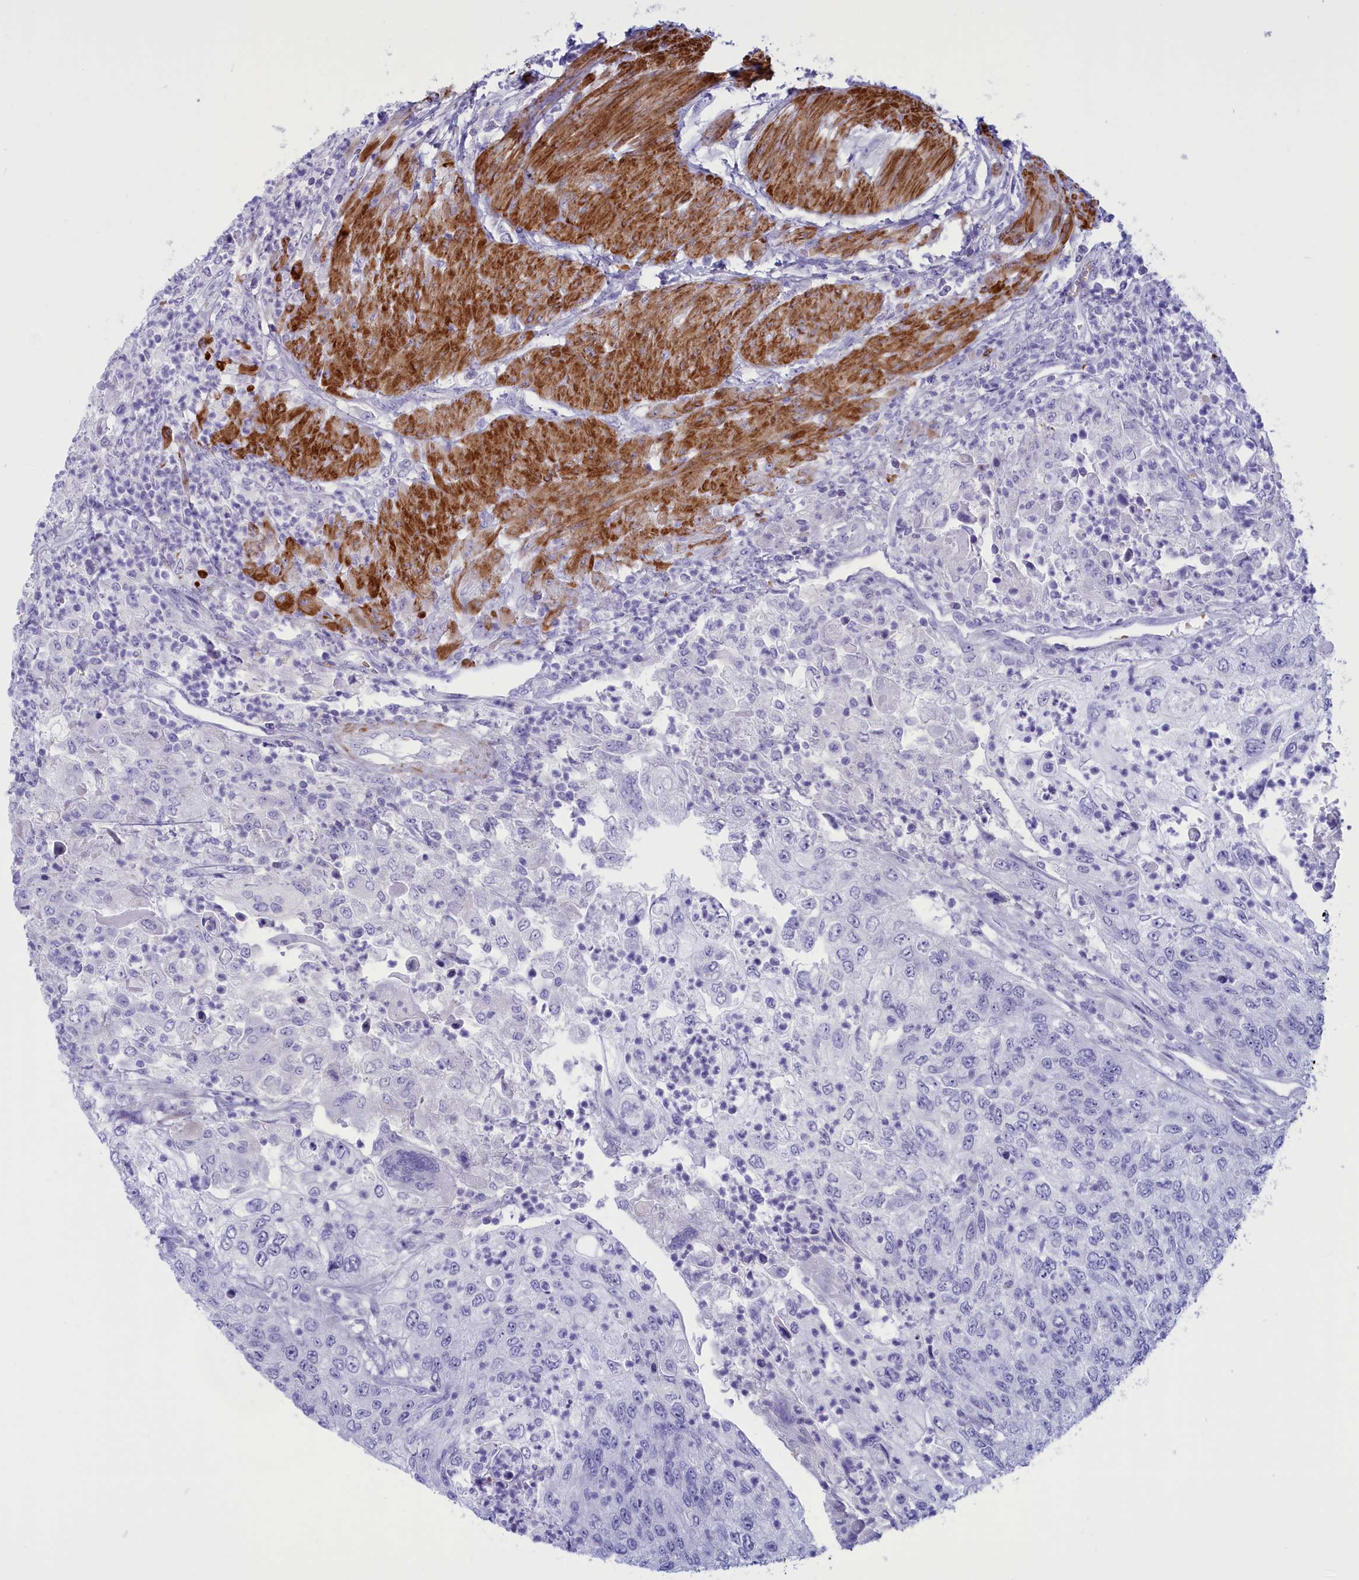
{"staining": {"intensity": "negative", "quantity": "none", "location": "none"}, "tissue": "urothelial cancer", "cell_type": "Tumor cells", "image_type": "cancer", "snomed": [{"axis": "morphology", "description": "Urothelial carcinoma, High grade"}, {"axis": "topography", "description": "Urinary bladder"}], "caption": "An immunohistochemistry (IHC) micrograph of high-grade urothelial carcinoma is shown. There is no staining in tumor cells of high-grade urothelial carcinoma. The staining is performed using DAB brown chromogen with nuclei counter-stained in using hematoxylin.", "gene": "GAPDHS", "patient": {"sex": "female", "age": 60}}